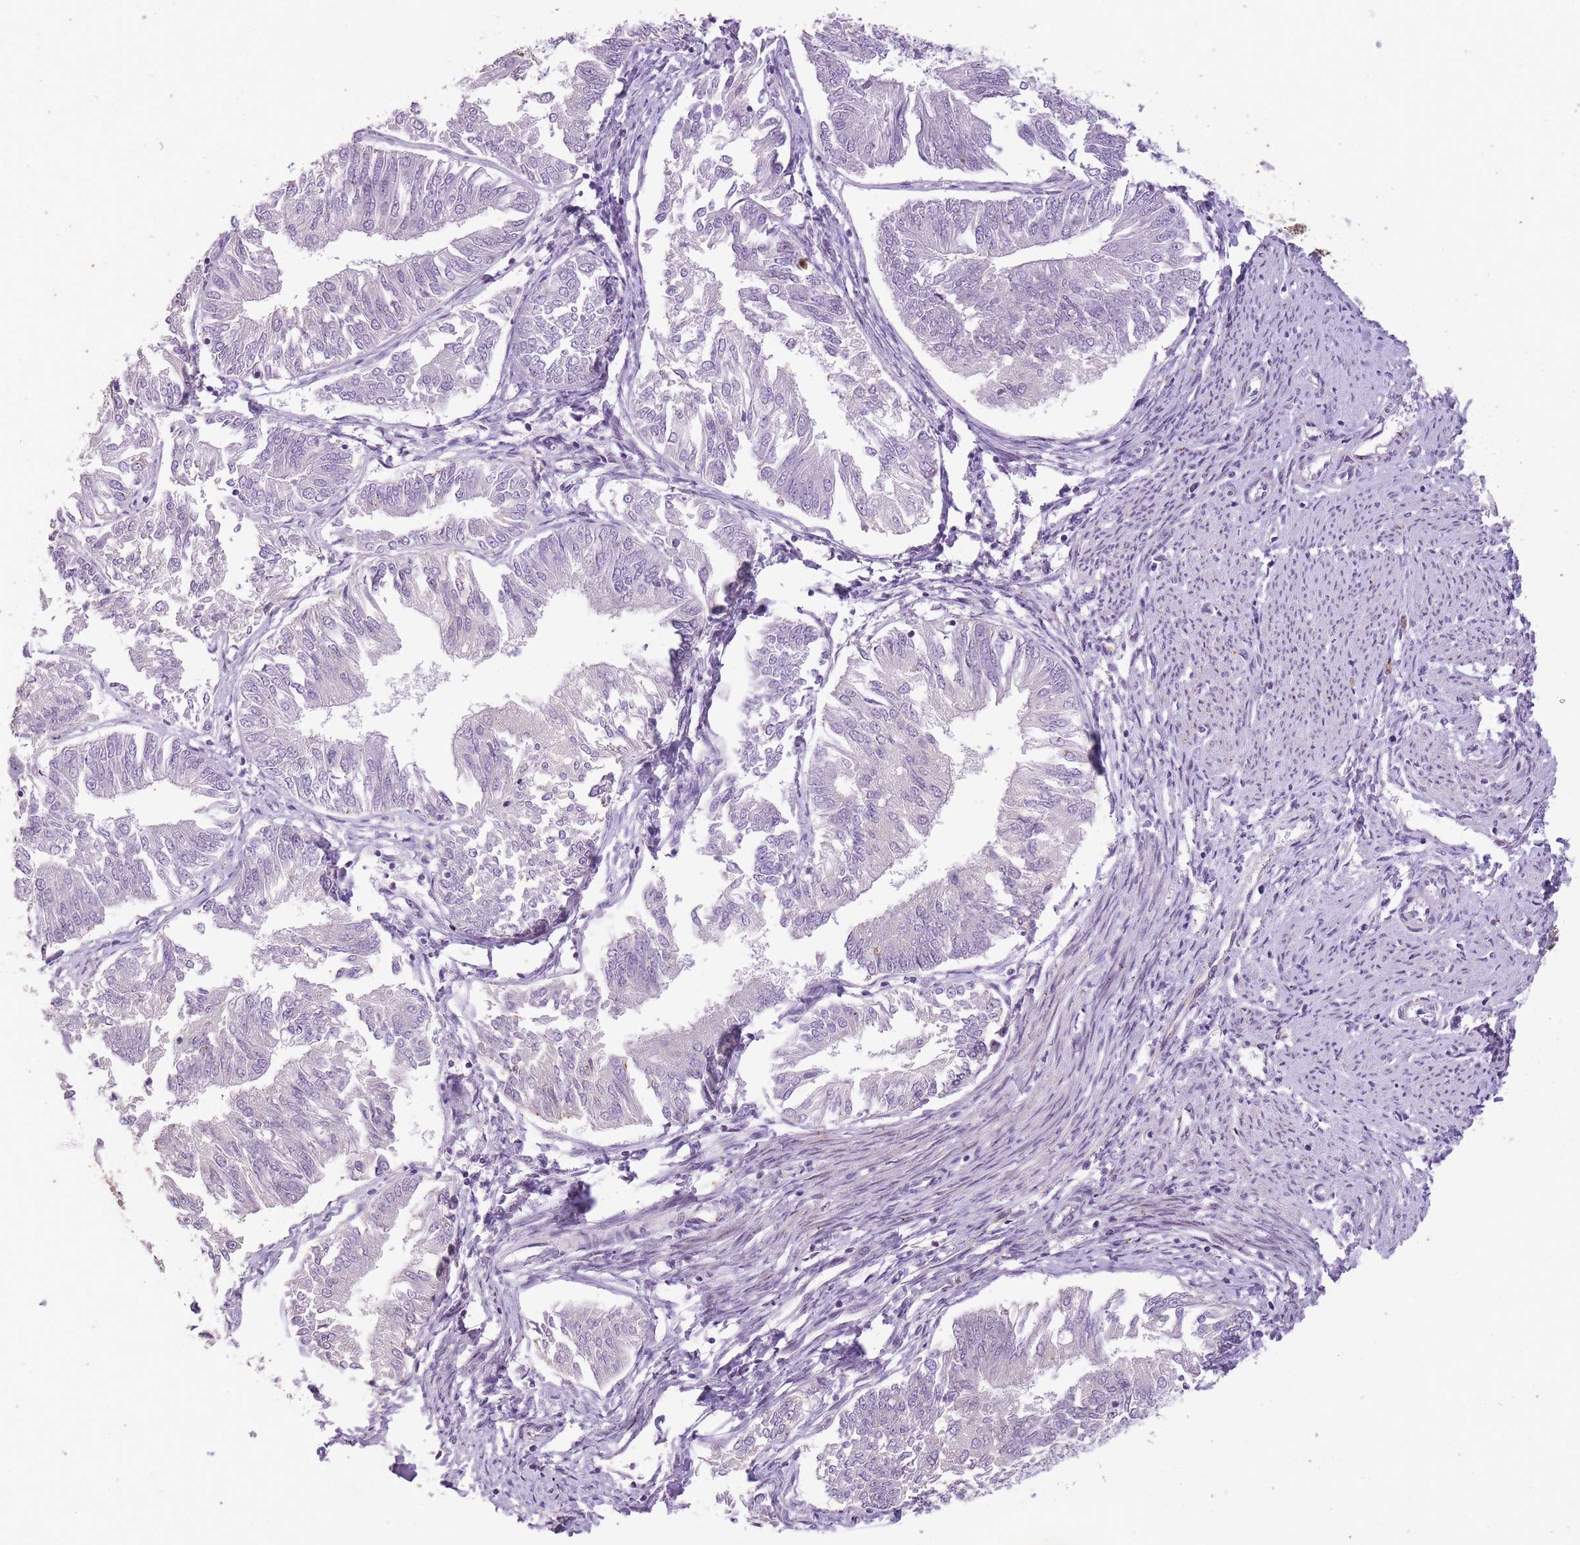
{"staining": {"intensity": "negative", "quantity": "none", "location": "none"}, "tissue": "endometrial cancer", "cell_type": "Tumor cells", "image_type": "cancer", "snomed": [{"axis": "morphology", "description": "Adenocarcinoma, NOS"}, {"axis": "topography", "description": "Endometrium"}], "caption": "Photomicrograph shows no significant protein positivity in tumor cells of endometrial cancer (adenocarcinoma).", "gene": "CNTNAP3", "patient": {"sex": "female", "age": 58}}